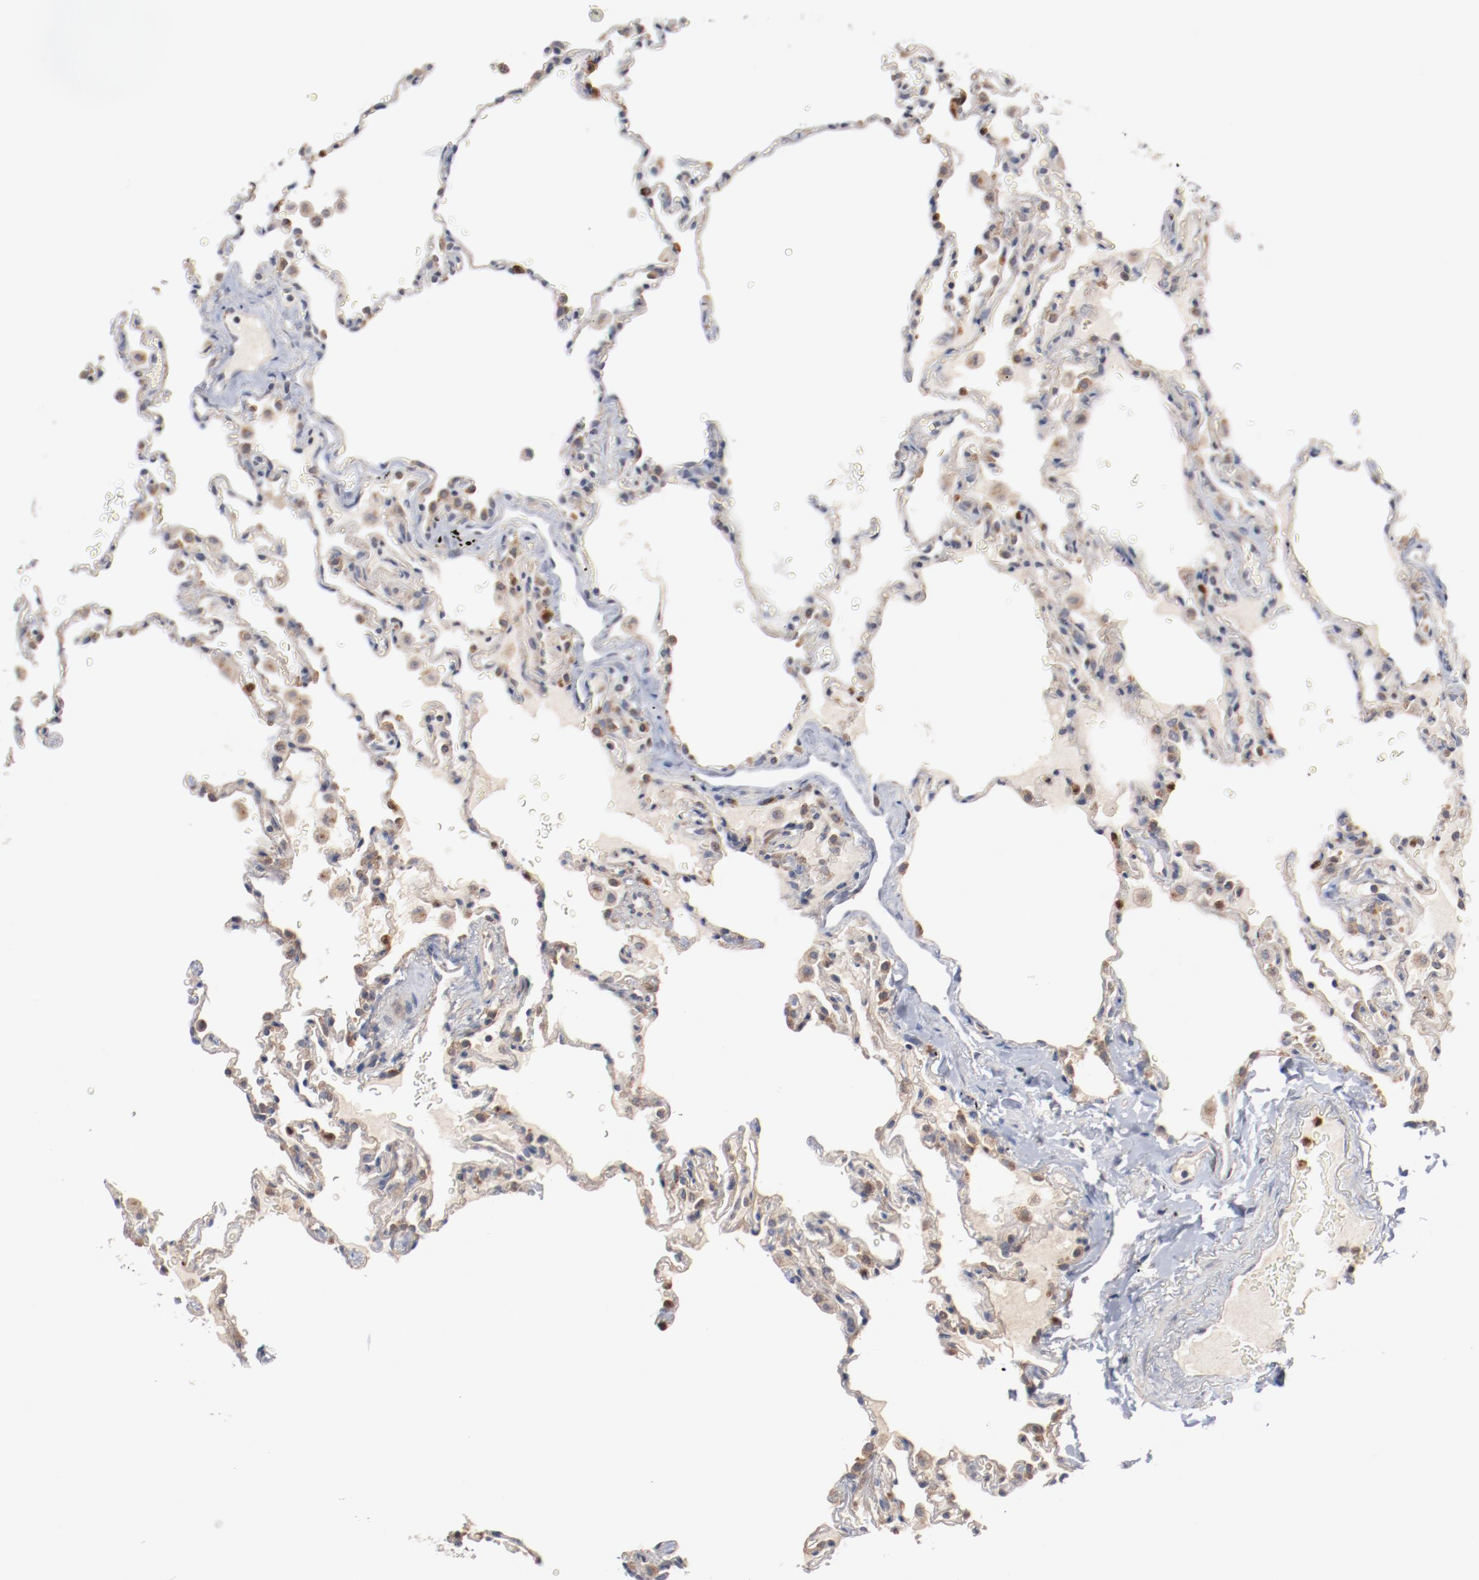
{"staining": {"intensity": "weak", "quantity": "25%-75%", "location": "cytoplasmic/membranous"}, "tissue": "lung", "cell_type": "Alveolar cells", "image_type": "normal", "snomed": [{"axis": "morphology", "description": "Normal tissue, NOS"}, {"axis": "topography", "description": "Lung"}], "caption": "Immunohistochemistry of benign lung demonstrates low levels of weak cytoplasmic/membranous staining in approximately 25%-75% of alveolar cells. (DAB IHC with brightfield microscopy, high magnification).", "gene": "RNASE11", "patient": {"sex": "male", "age": 59}}